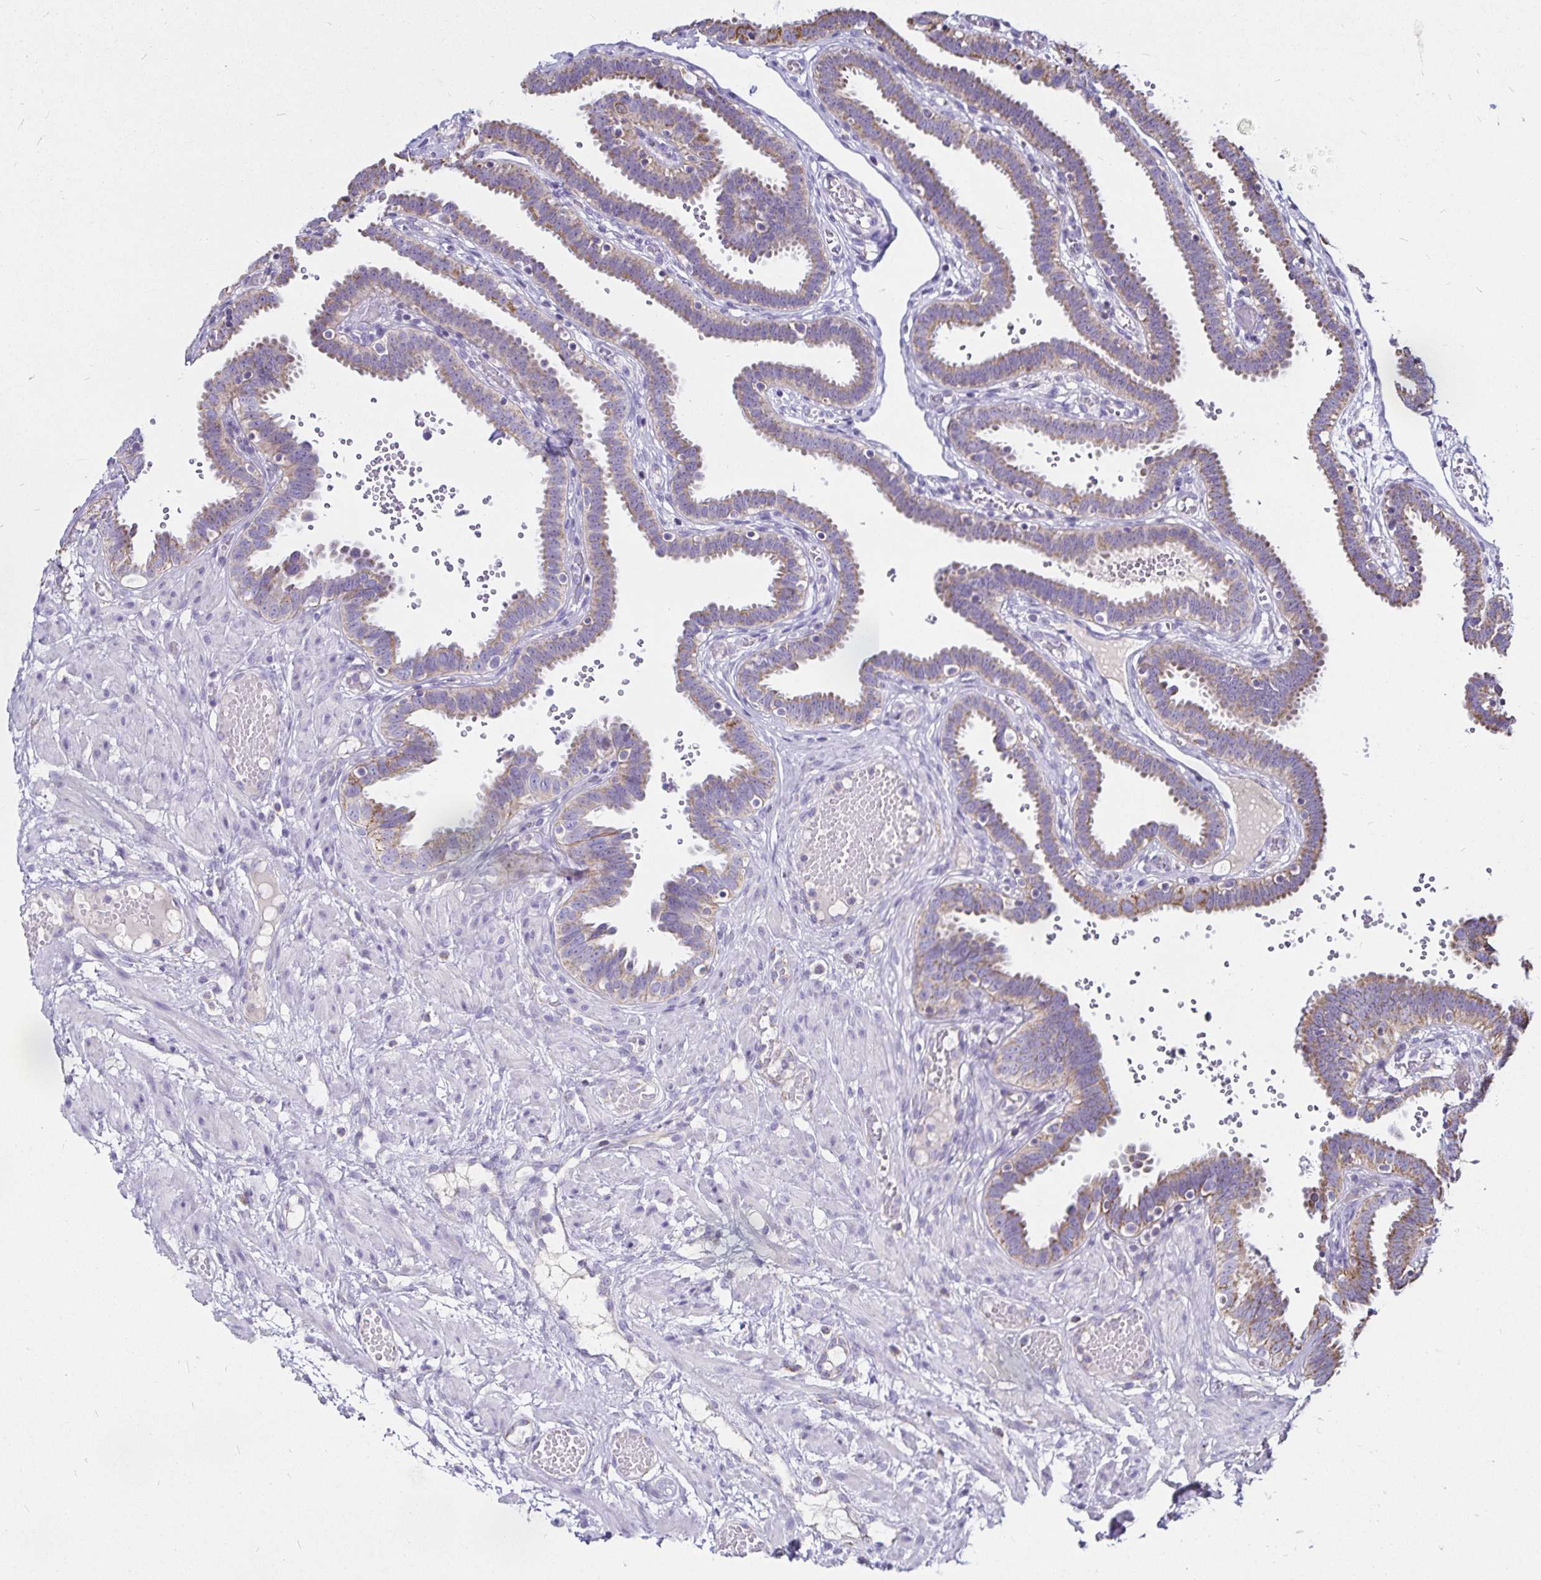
{"staining": {"intensity": "moderate", "quantity": "<25%", "location": "cytoplasmic/membranous"}, "tissue": "fallopian tube", "cell_type": "Glandular cells", "image_type": "normal", "snomed": [{"axis": "morphology", "description": "Normal tissue, NOS"}, {"axis": "topography", "description": "Fallopian tube"}], "caption": "Protein expression analysis of benign human fallopian tube reveals moderate cytoplasmic/membranous expression in approximately <25% of glandular cells.", "gene": "PGAM2", "patient": {"sex": "female", "age": 37}}